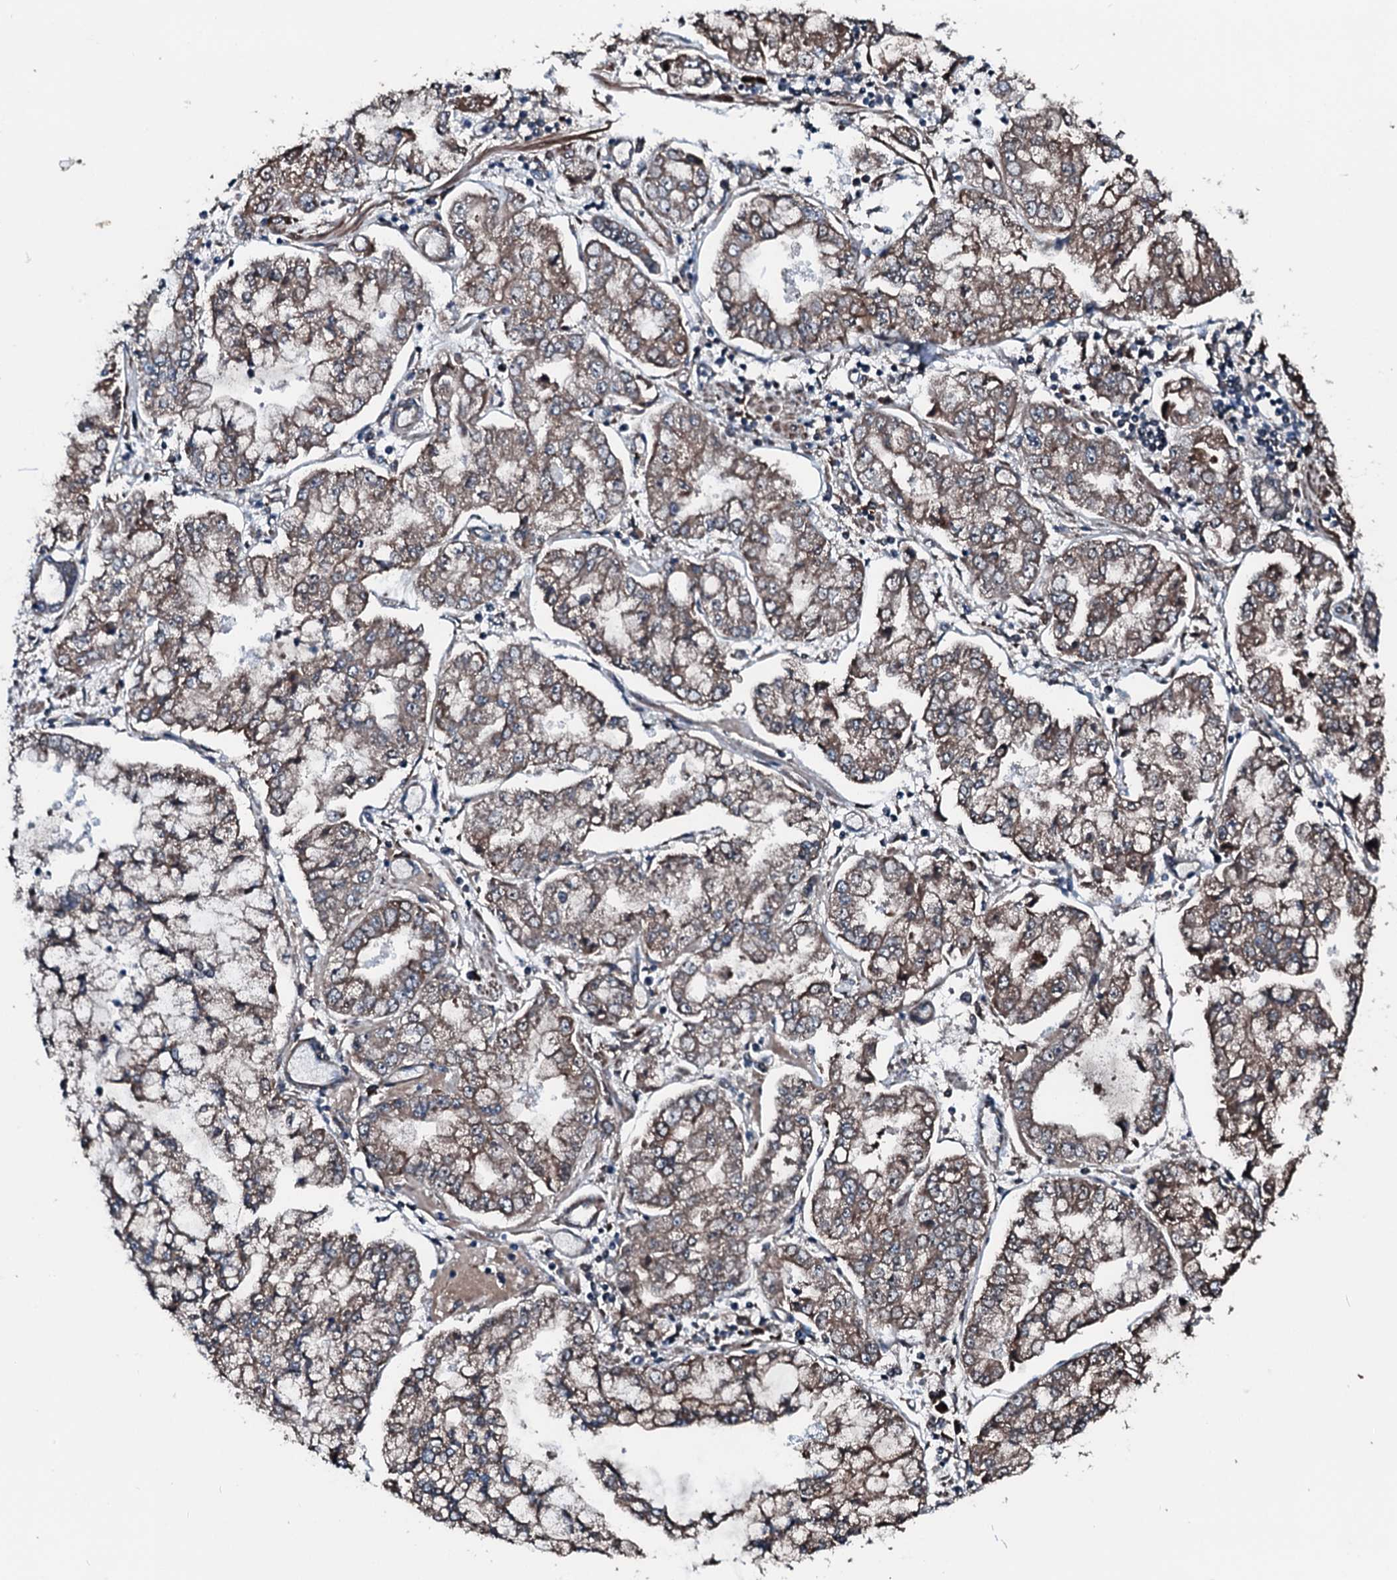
{"staining": {"intensity": "weak", "quantity": "25%-75%", "location": "cytoplasmic/membranous"}, "tissue": "stomach cancer", "cell_type": "Tumor cells", "image_type": "cancer", "snomed": [{"axis": "morphology", "description": "Adenocarcinoma, NOS"}, {"axis": "topography", "description": "Stomach"}], "caption": "Tumor cells reveal low levels of weak cytoplasmic/membranous staining in about 25%-75% of cells in human stomach cancer (adenocarcinoma).", "gene": "ACSS3", "patient": {"sex": "male", "age": 76}}